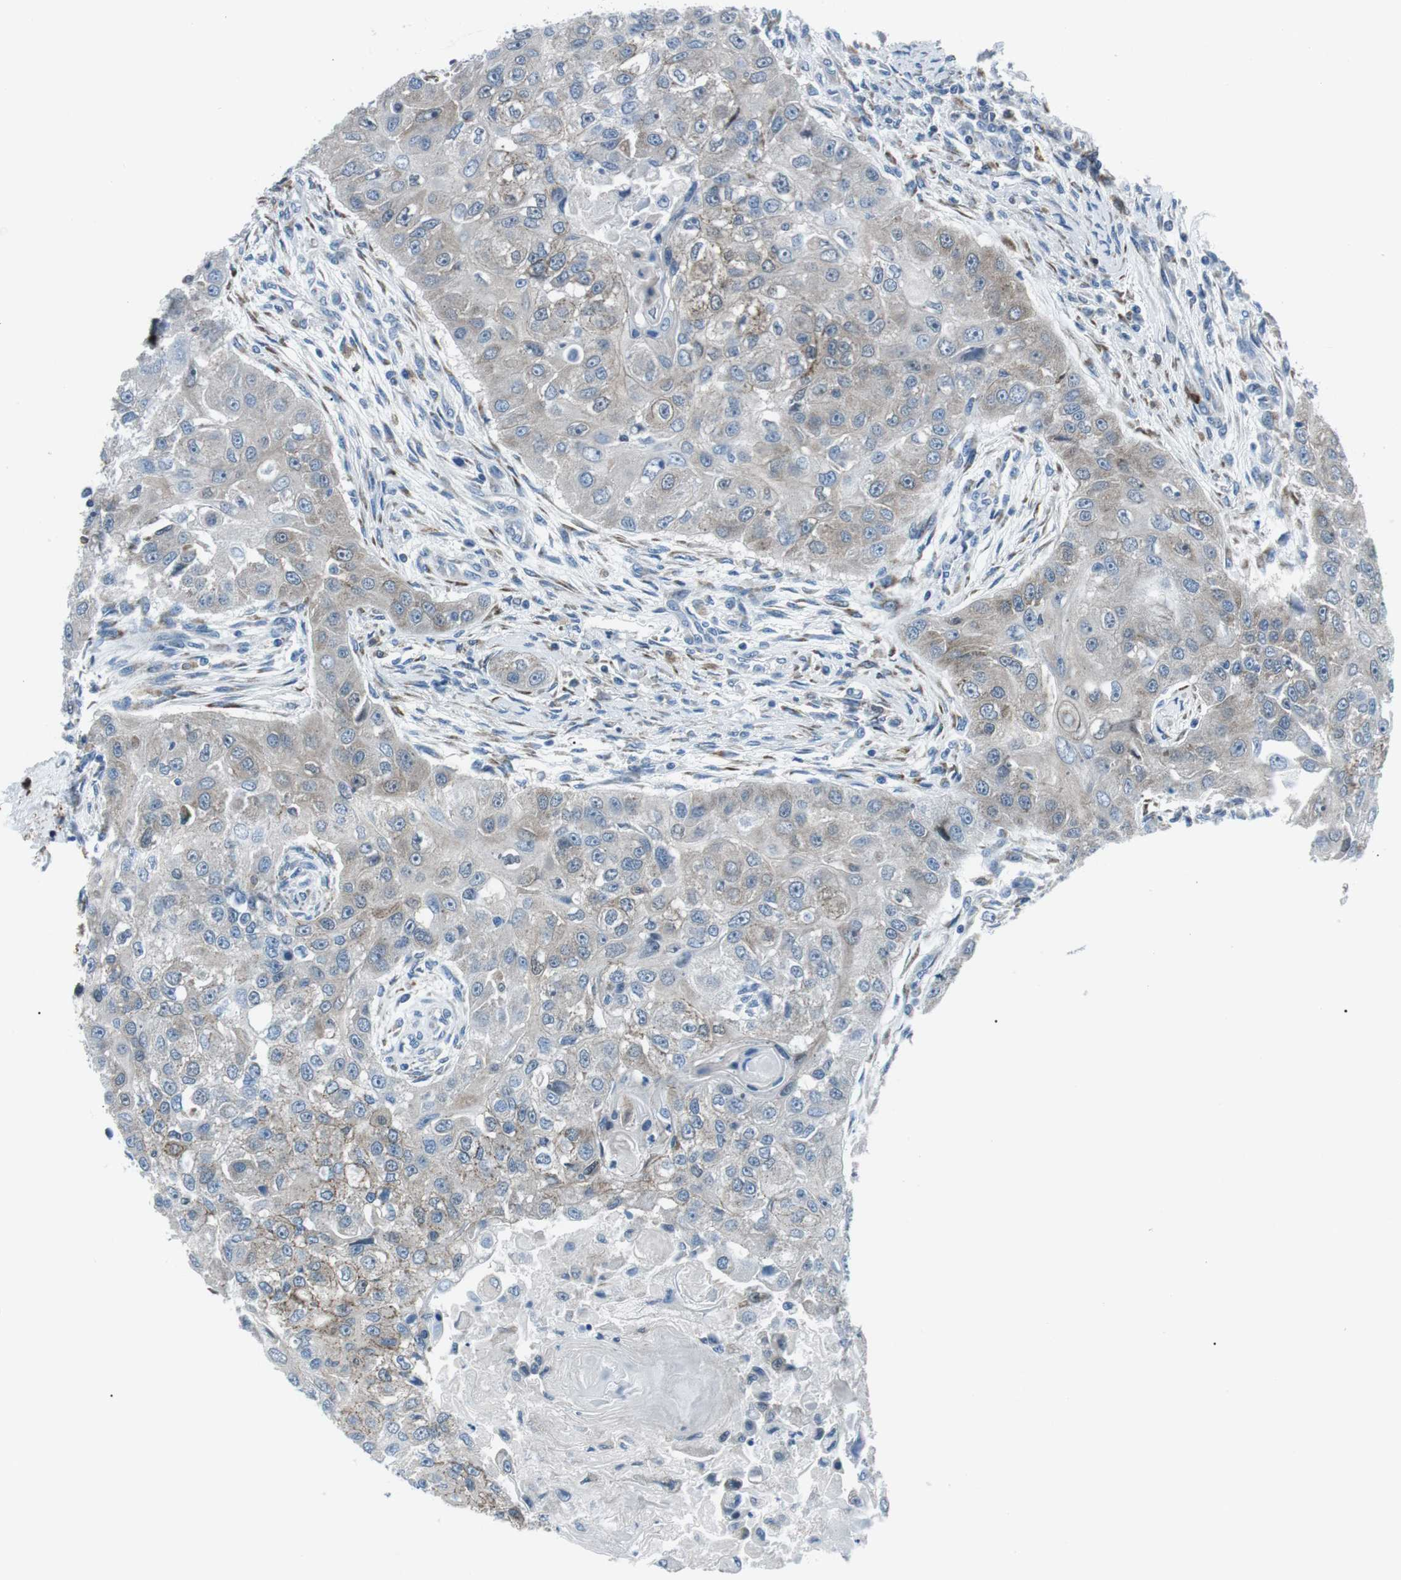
{"staining": {"intensity": "weak", "quantity": "<25%", "location": "cytoplasmic/membranous"}, "tissue": "head and neck cancer", "cell_type": "Tumor cells", "image_type": "cancer", "snomed": [{"axis": "morphology", "description": "Normal tissue, NOS"}, {"axis": "morphology", "description": "Squamous cell carcinoma, NOS"}, {"axis": "topography", "description": "Skeletal muscle"}, {"axis": "topography", "description": "Head-Neck"}], "caption": "Tumor cells show no significant positivity in head and neck squamous cell carcinoma.", "gene": "BLNK", "patient": {"sex": "male", "age": 51}}